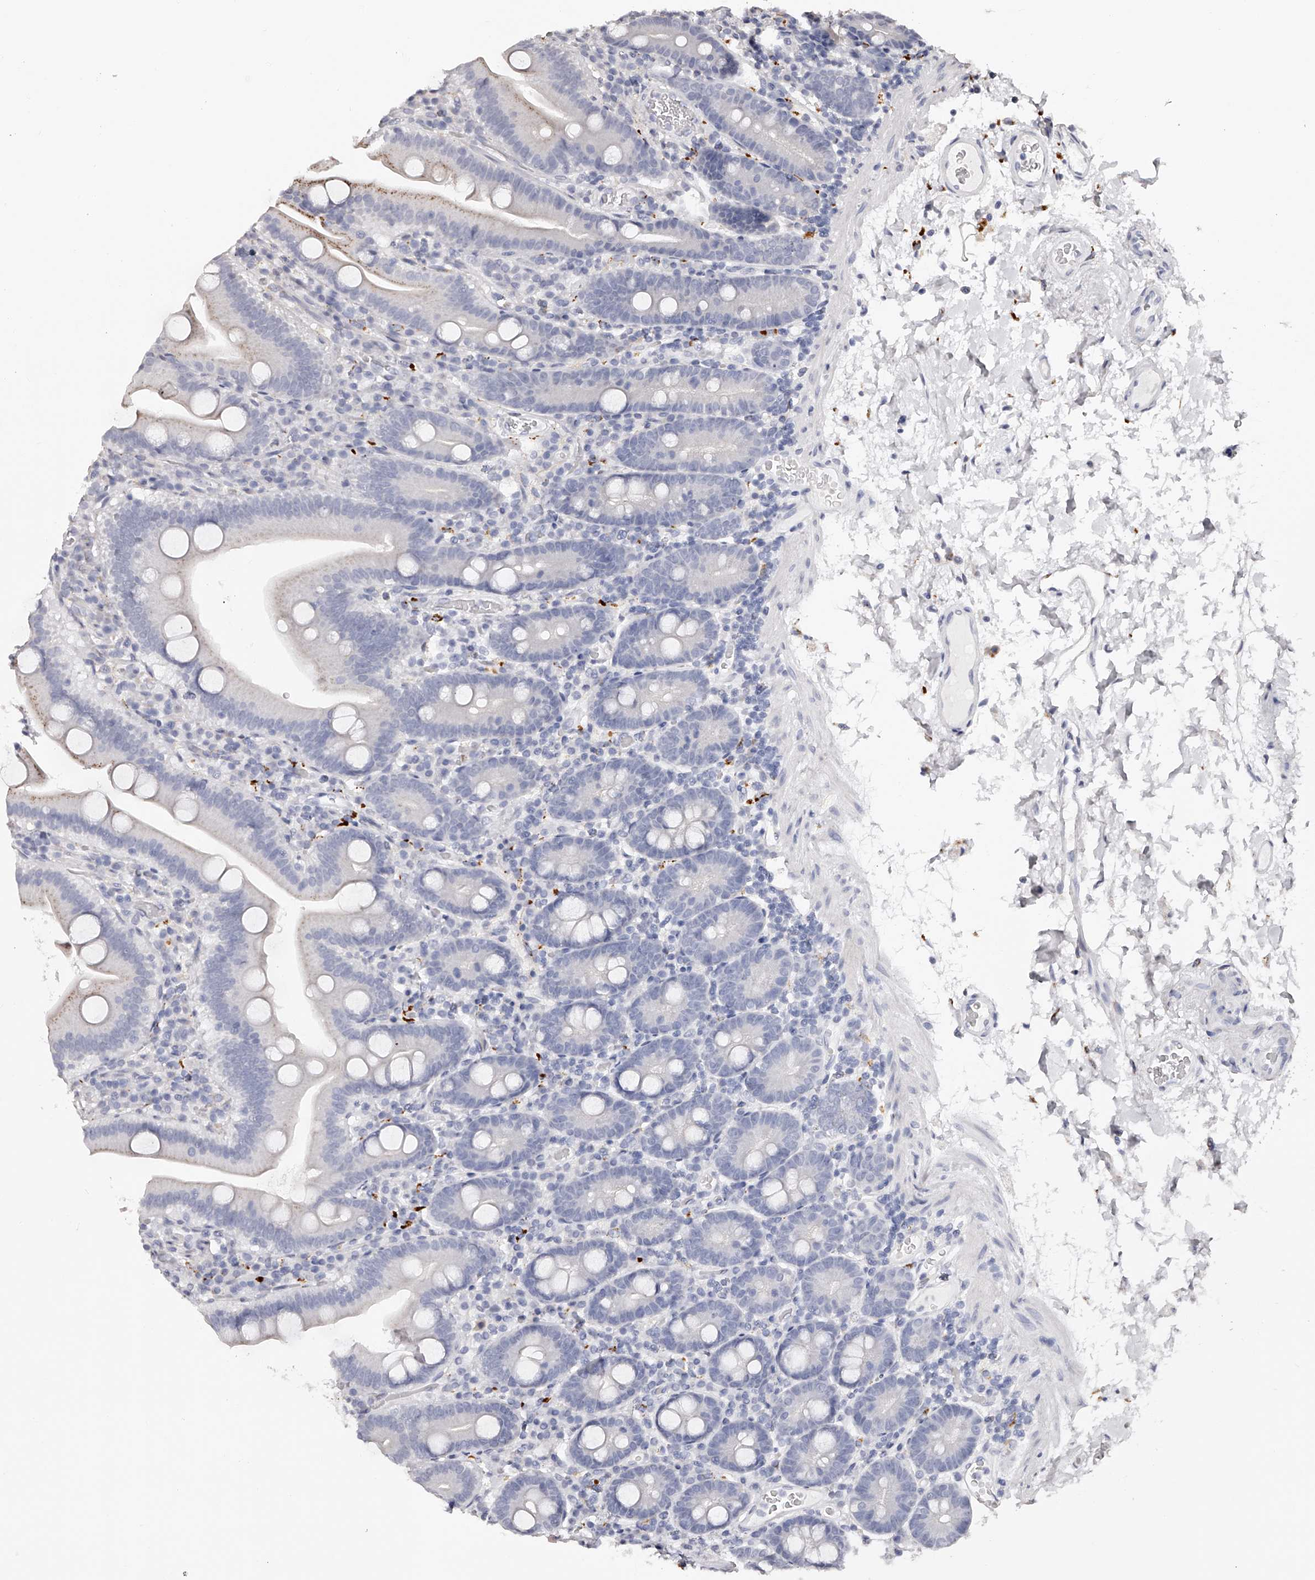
{"staining": {"intensity": "moderate", "quantity": "<25%", "location": "cytoplasmic/membranous"}, "tissue": "duodenum", "cell_type": "Glandular cells", "image_type": "normal", "snomed": [{"axis": "morphology", "description": "Normal tissue, NOS"}, {"axis": "topography", "description": "Duodenum"}], "caption": "This is a histology image of IHC staining of unremarkable duodenum, which shows moderate staining in the cytoplasmic/membranous of glandular cells.", "gene": "SLC35D3", "patient": {"sex": "male", "age": 55}}